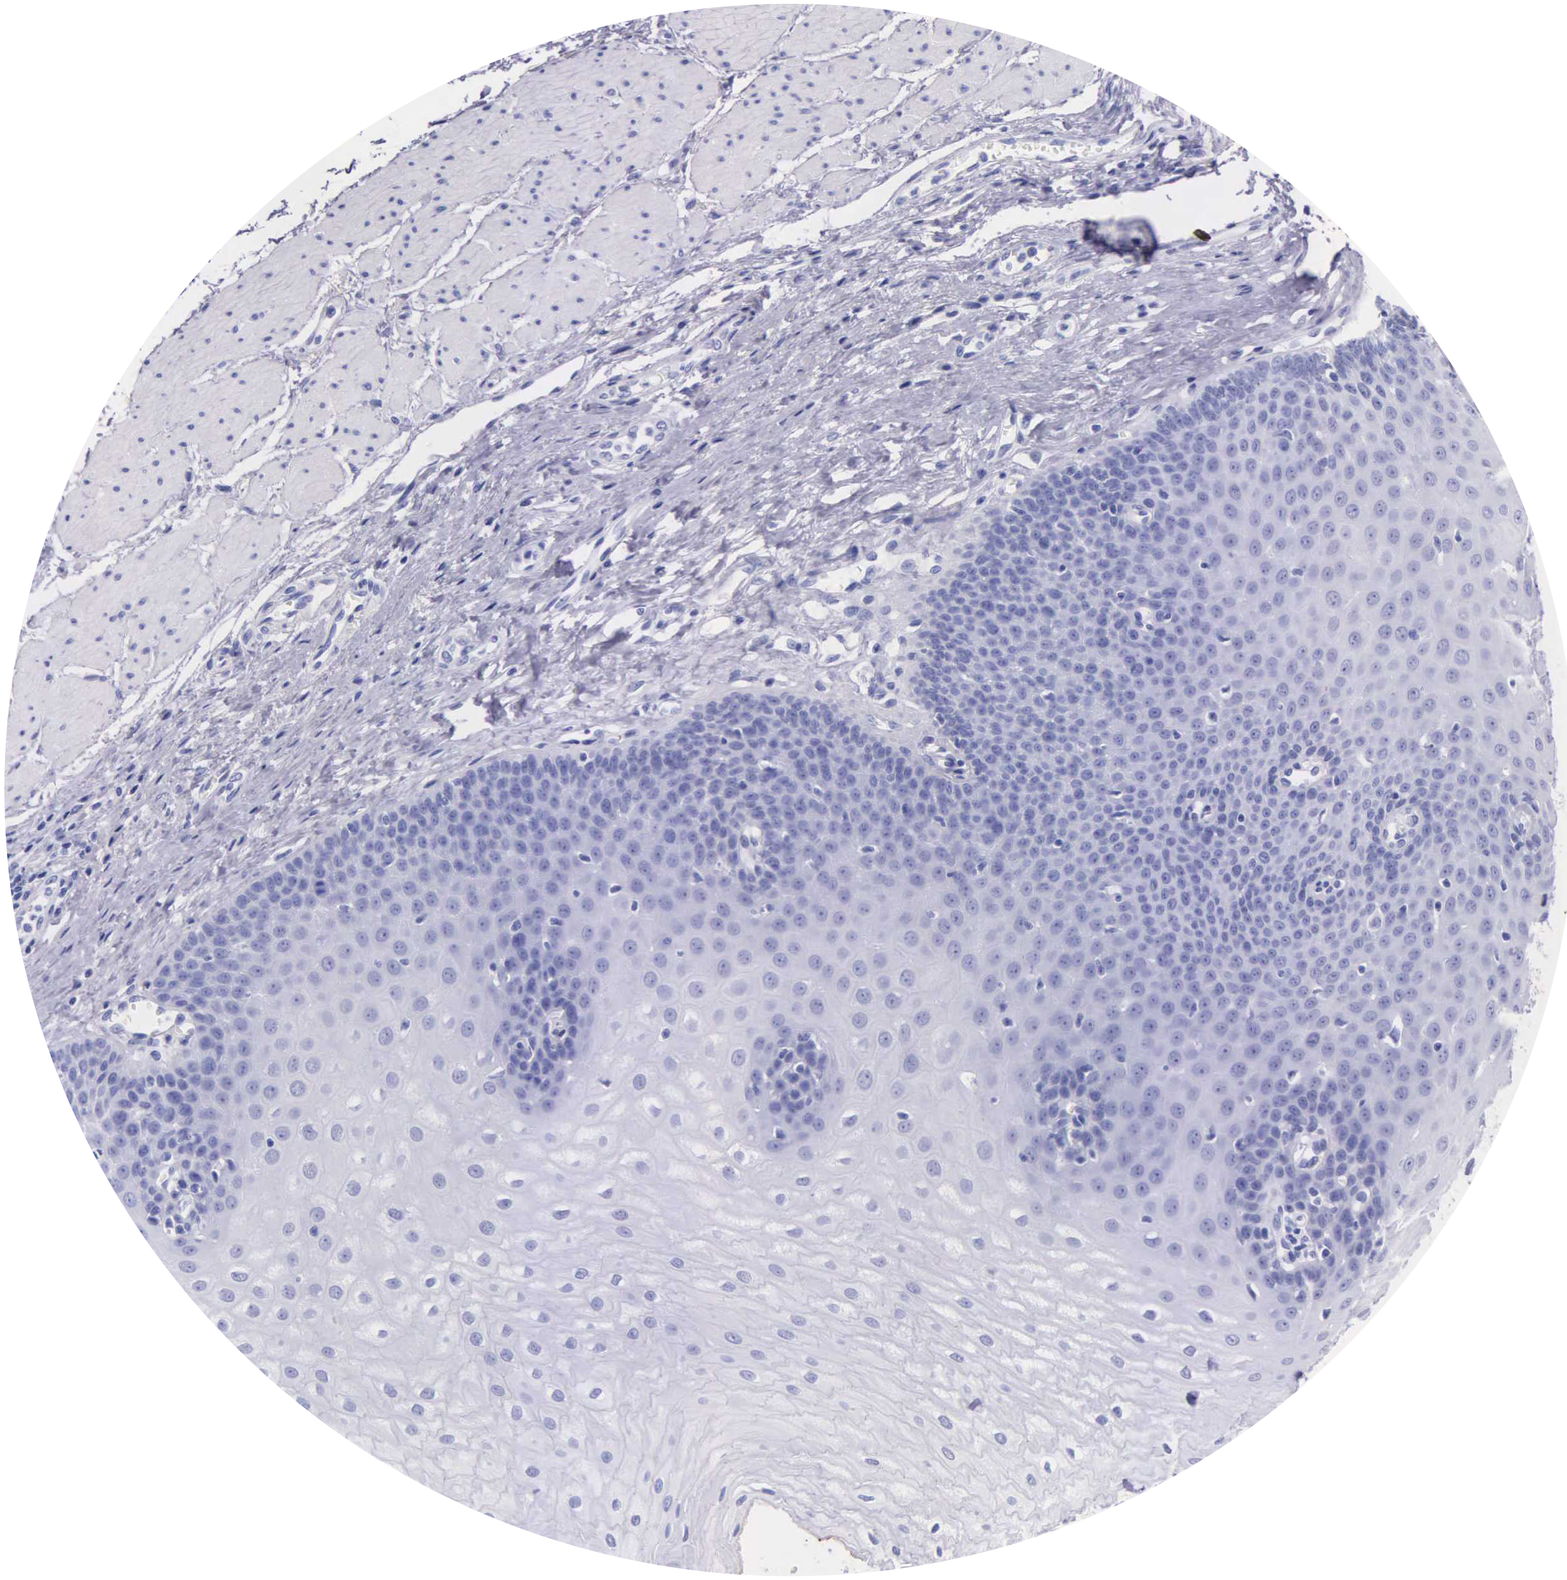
{"staining": {"intensity": "negative", "quantity": "none", "location": "none"}, "tissue": "esophagus", "cell_type": "Squamous epithelial cells", "image_type": "normal", "snomed": [{"axis": "morphology", "description": "Normal tissue, NOS"}, {"axis": "topography", "description": "Esophagus"}], "caption": "Image shows no protein staining in squamous epithelial cells of normal esophagus.", "gene": "KLK2", "patient": {"sex": "male", "age": 65}}